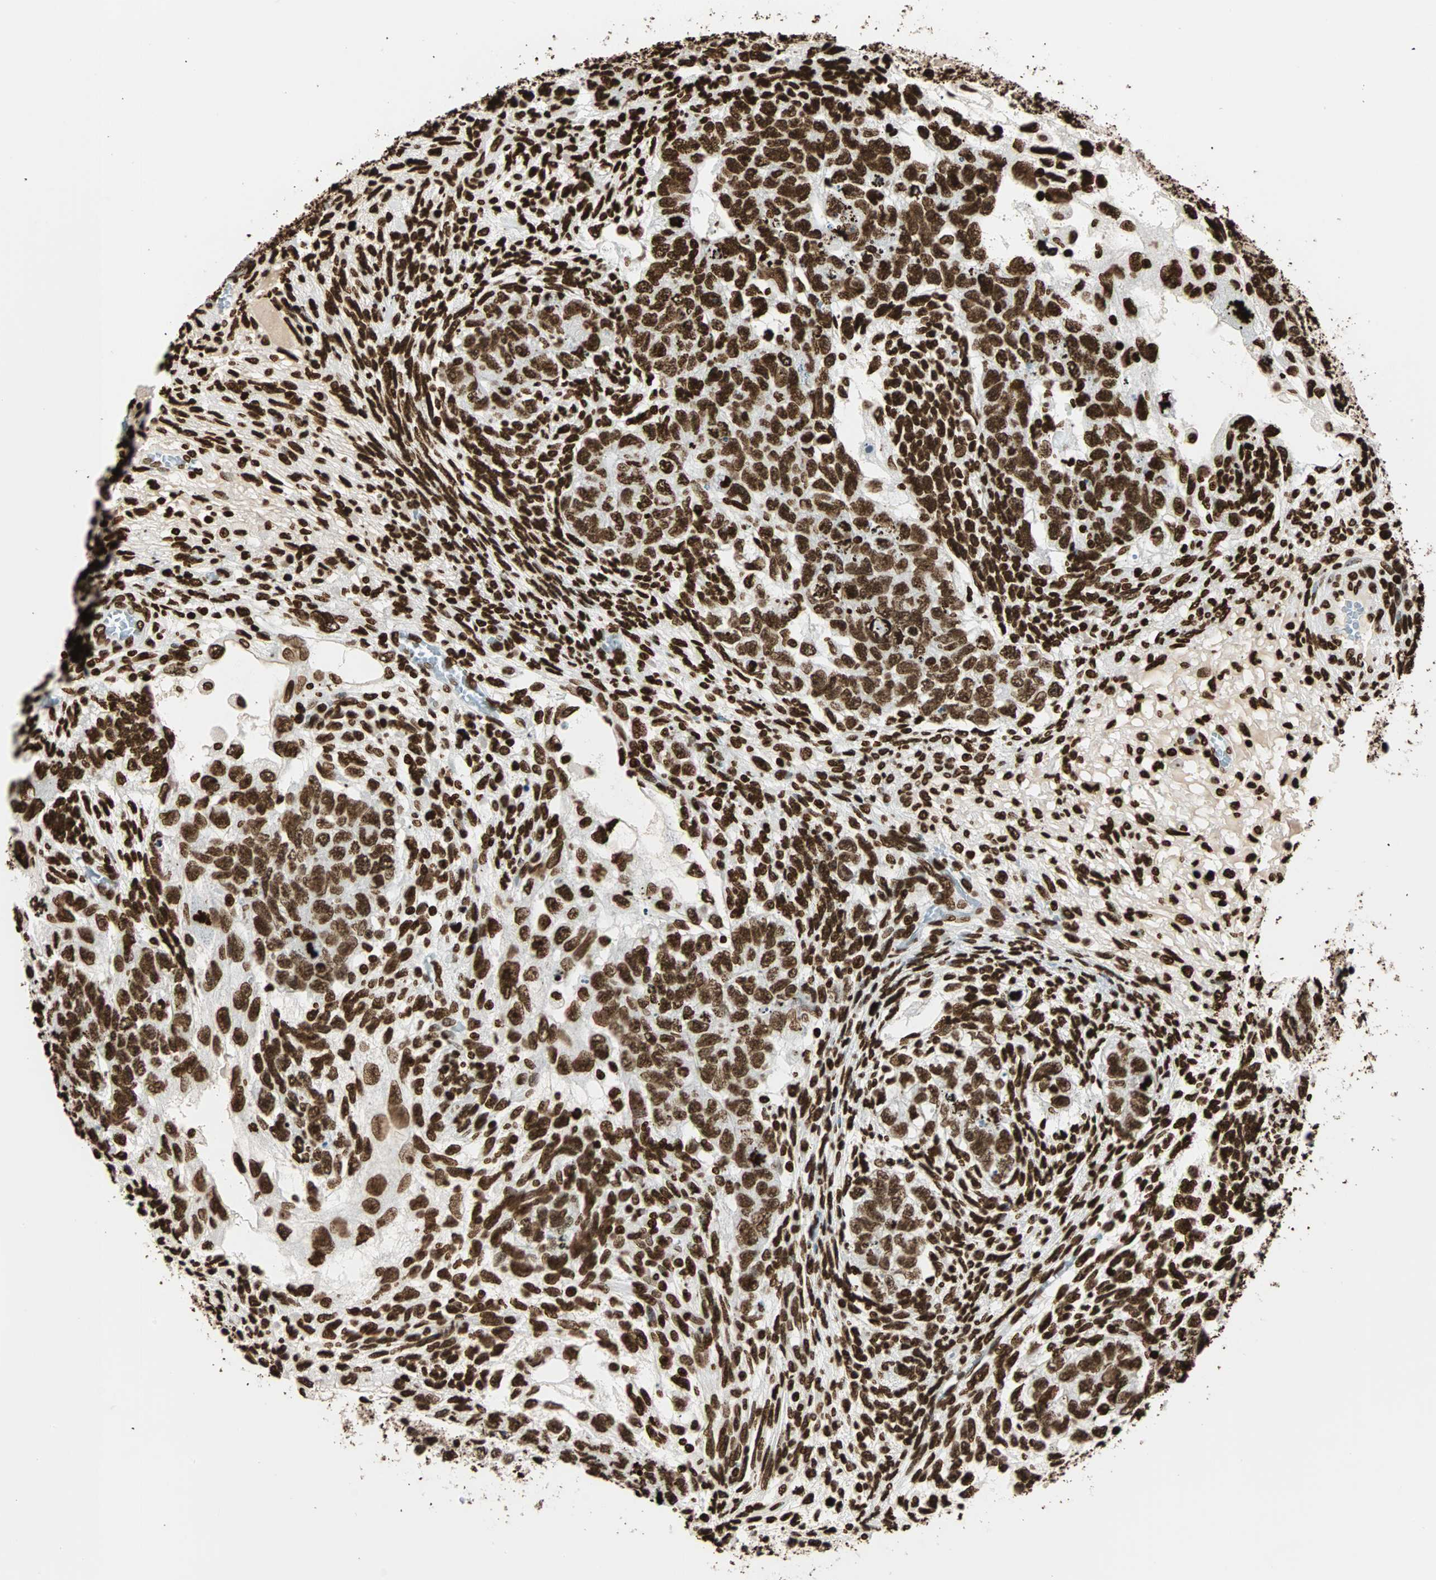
{"staining": {"intensity": "strong", "quantity": ">75%", "location": "nuclear"}, "tissue": "testis cancer", "cell_type": "Tumor cells", "image_type": "cancer", "snomed": [{"axis": "morphology", "description": "Normal tissue, NOS"}, {"axis": "morphology", "description": "Carcinoma, Embryonal, NOS"}, {"axis": "topography", "description": "Testis"}], "caption": "Protein expression analysis of human embryonal carcinoma (testis) reveals strong nuclear staining in about >75% of tumor cells. Immunohistochemistry (ihc) stains the protein in brown and the nuclei are stained blue.", "gene": "GLI2", "patient": {"sex": "male", "age": 36}}